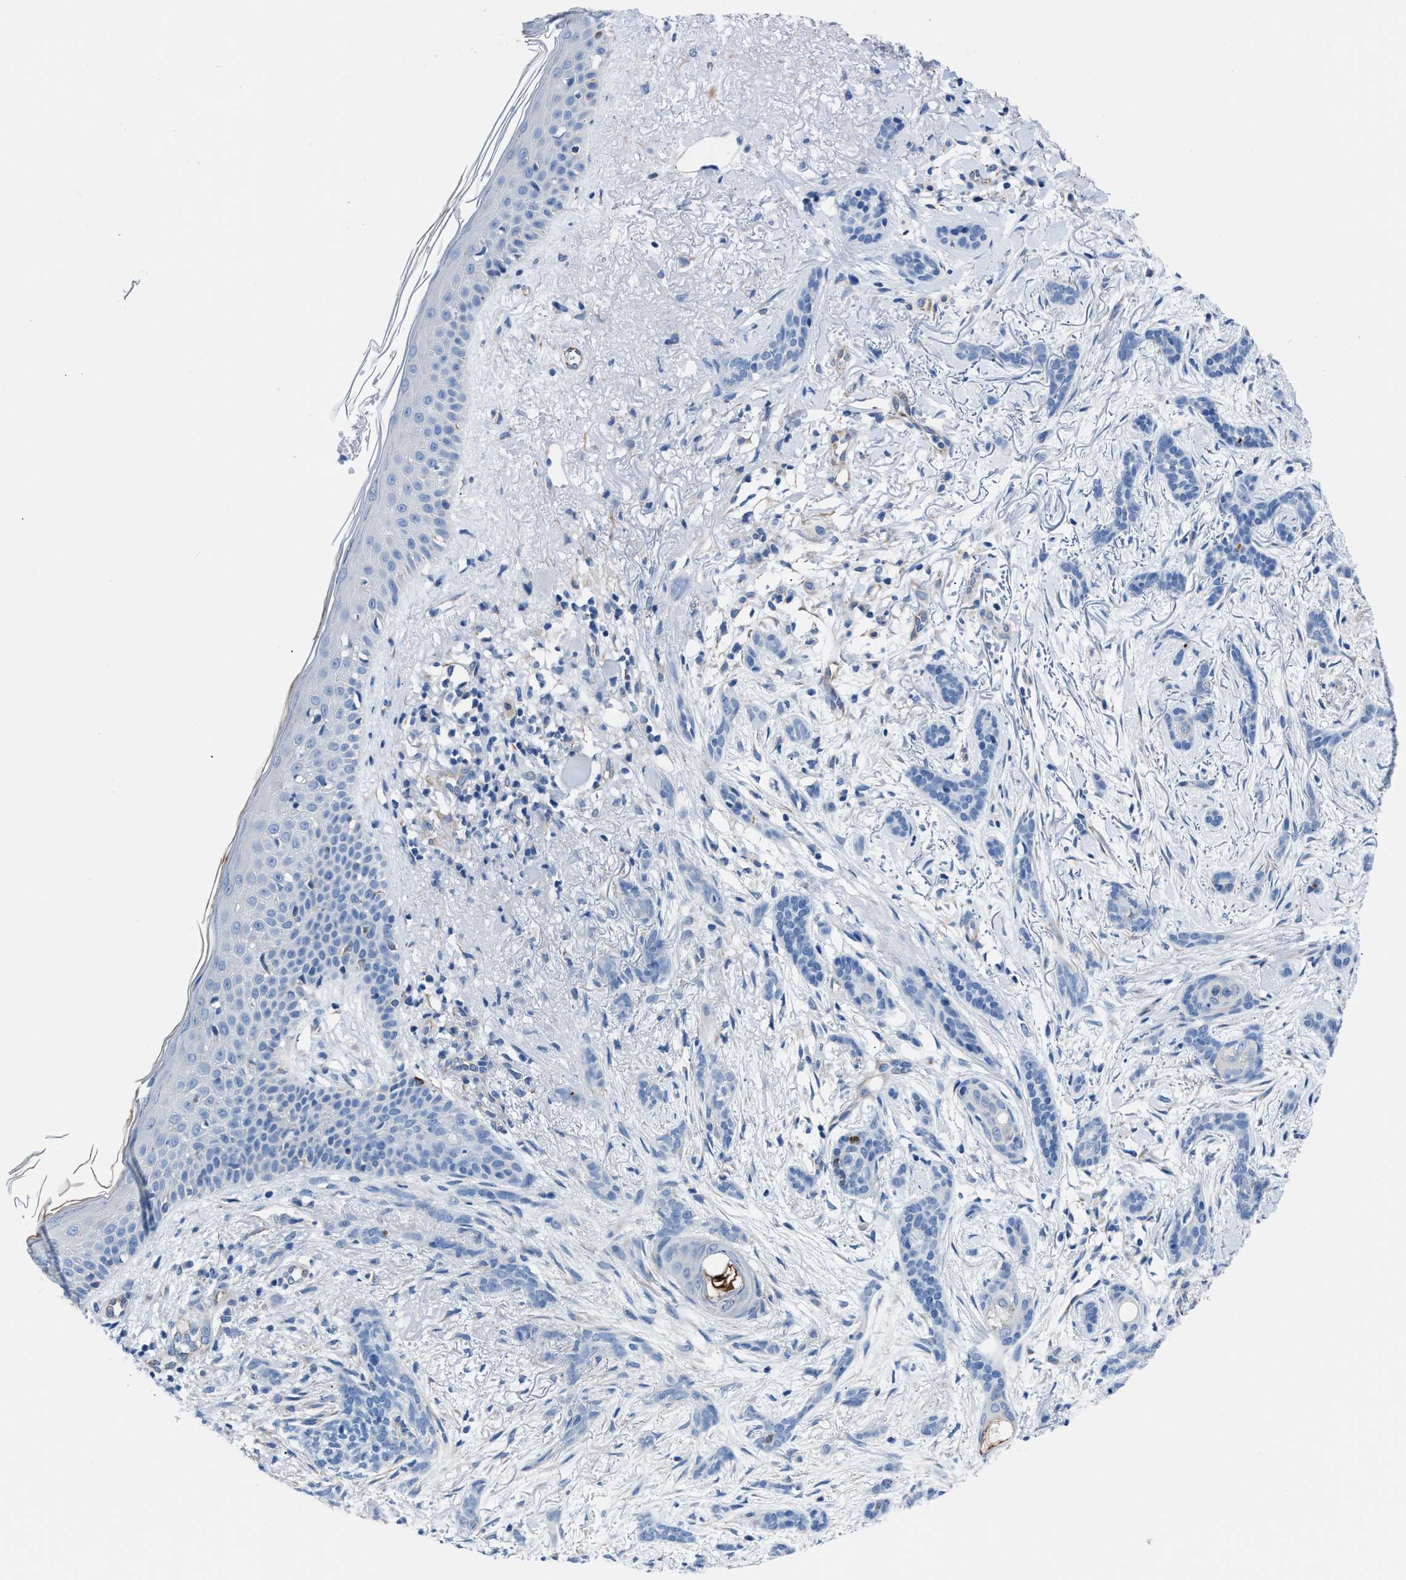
{"staining": {"intensity": "negative", "quantity": "none", "location": "none"}, "tissue": "skin cancer", "cell_type": "Tumor cells", "image_type": "cancer", "snomed": [{"axis": "morphology", "description": "Basal cell carcinoma"}, {"axis": "morphology", "description": "Adnexal tumor, benign"}, {"axis": "topography", "description": "Skin"}], "caption": "A micrograph of human skin basal cell carcinoma is negative for staining in tumor cells. (DAB immunohistochemistry (IHC) with hematoxylin counter stain).", "gene": "ITPR1", "patient": {"sex": "female", "age": 42}}